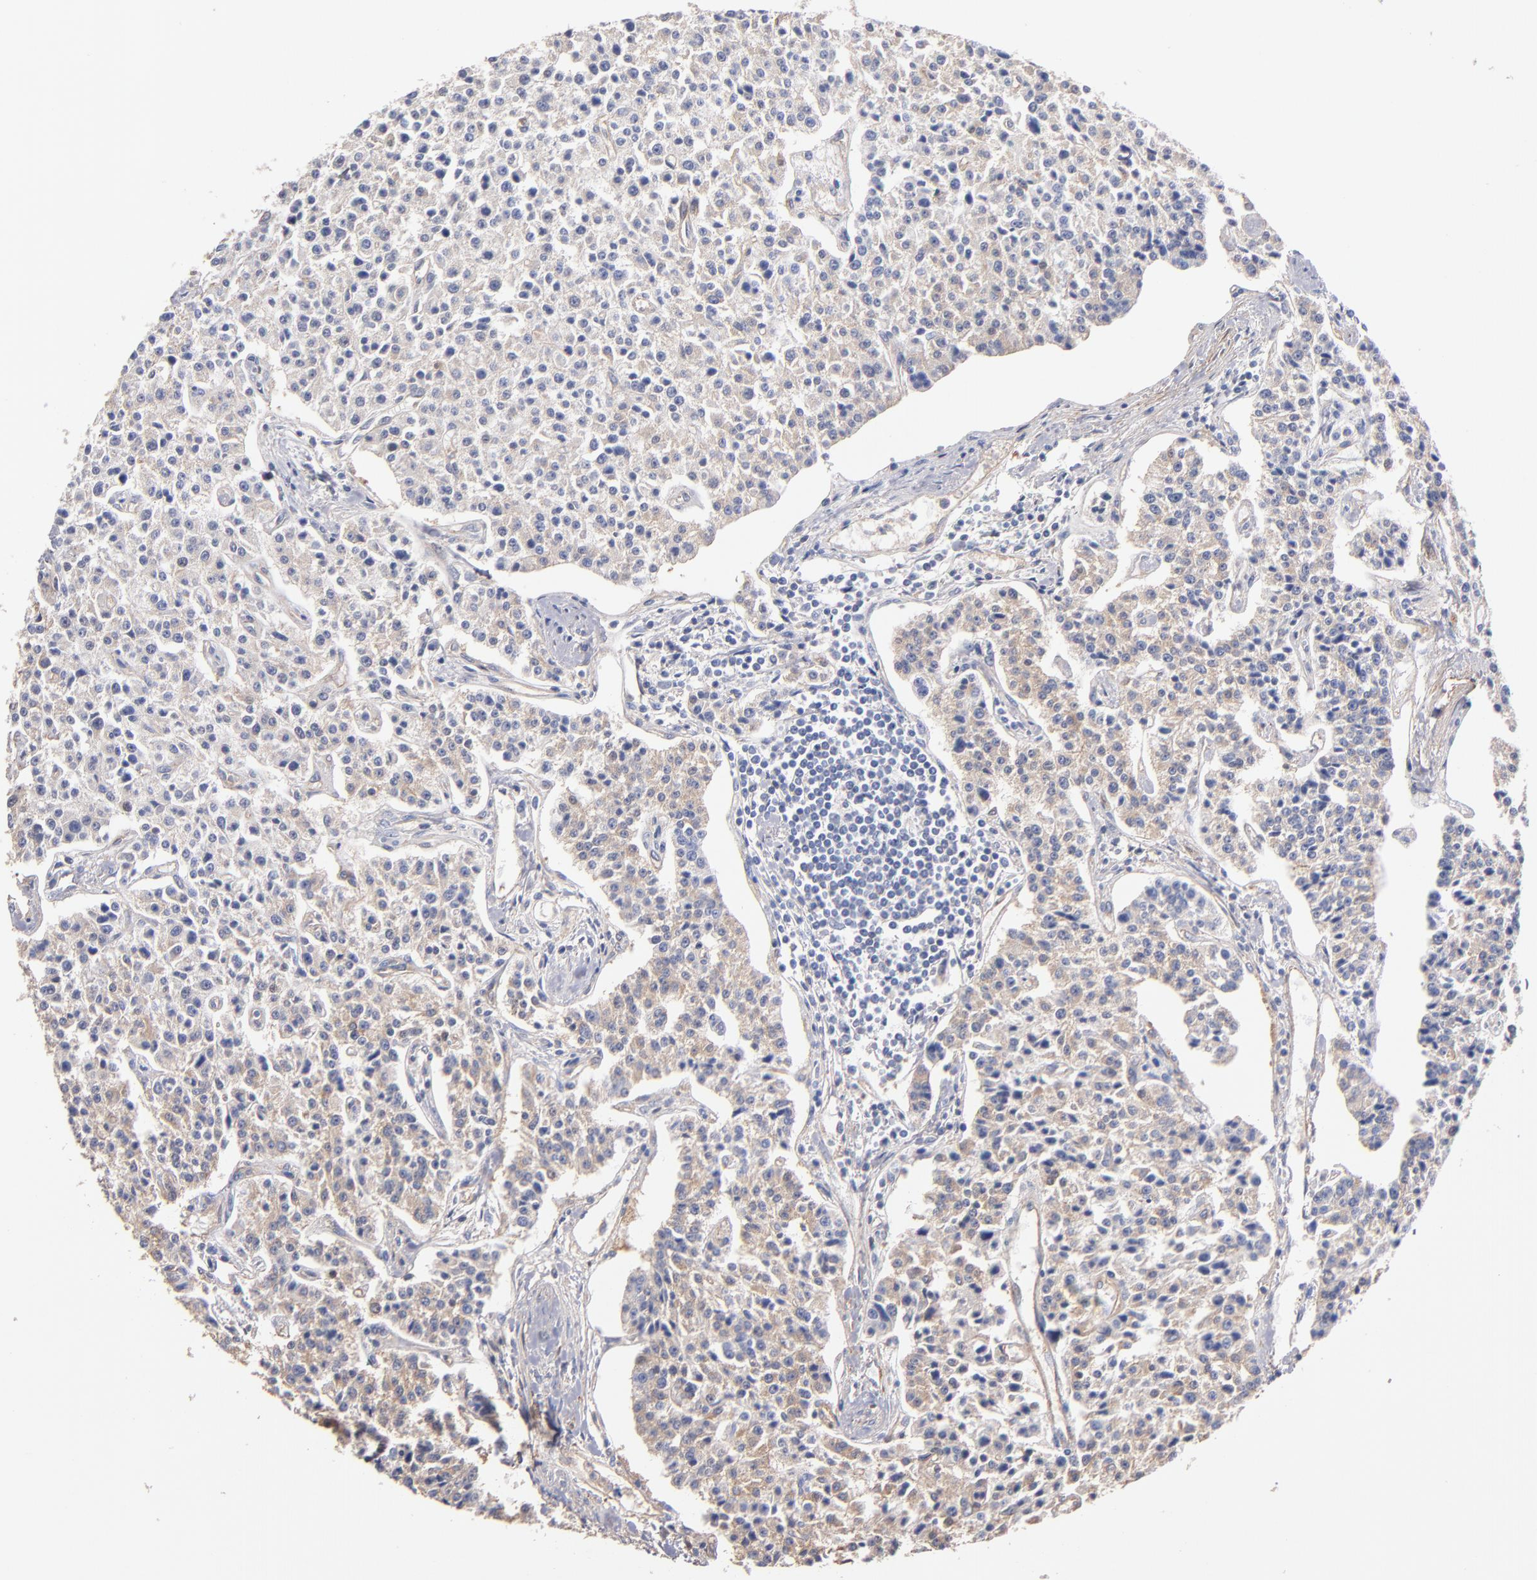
{"staining": {"intensity": "weak", "quantity": "25%-75%", "location": "cytoplasmic/membranous"}, "tissue": "carcinoid", "cell_type": "Tumor cells", "image_type": "cancer", "snomed": [{"axis": "morphology", "description": "Carcinoid, malignant, NOS"}, {"axis": "topography", "description": "Stomach"}], "caption": "Brown immunohistochemical staining in human carcinoid exhibits weak cytoplasmic/membranous staining in about 25%-75% of tumor cells.", "gene": "ESYT2", "patient": {"sex": "female", "age": 76}}